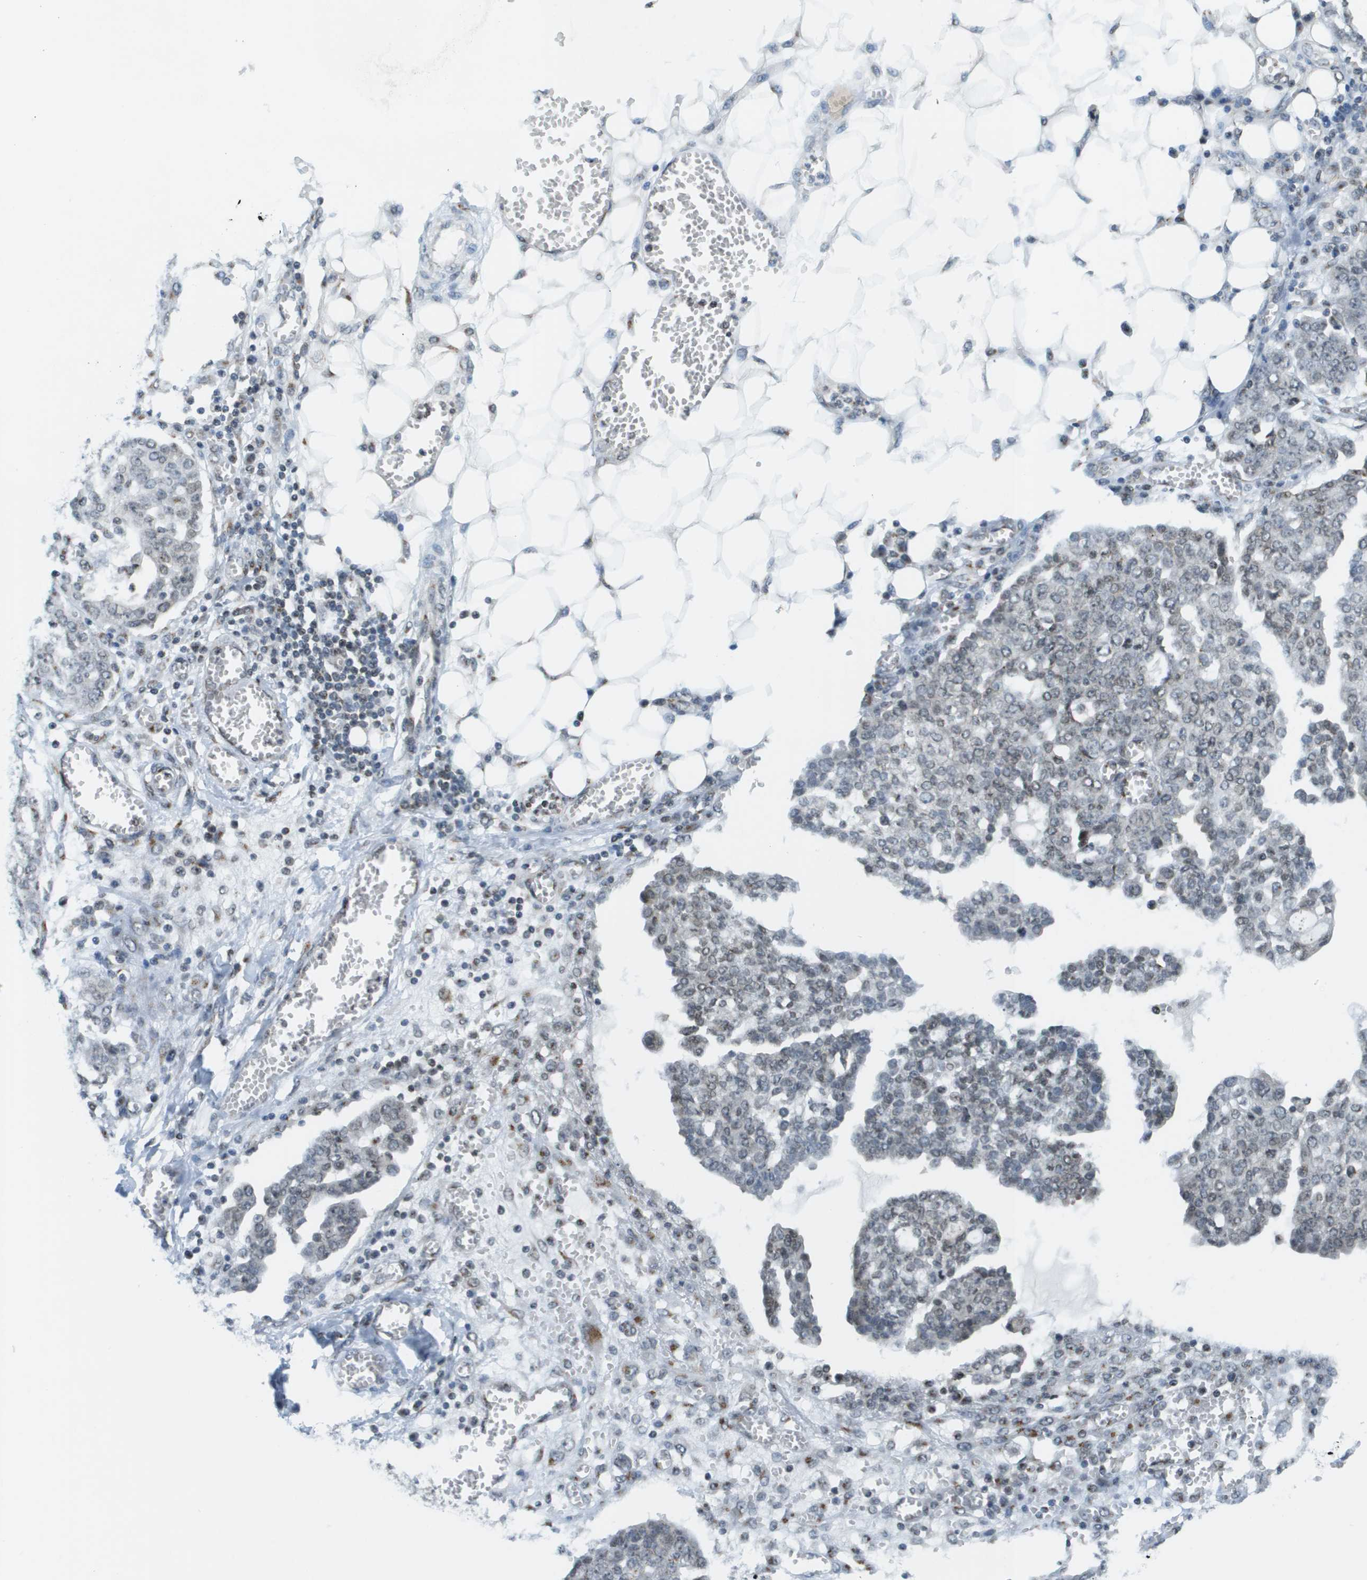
{"staining": {"intensity": "negative", "quantity": "none", "location": "none"}, "tissue": "ovarian cancer", "cell_type": "Tumor cells", "image_type": "cancer", "snomed": [{"axis": "morphology", "description": "Cystadenocarcinoma, serous, NOS"}, {"axis": "topography", "description": "Soft tissue"}, {"axis": "topography", "description": "Ovary"}], "caption": "The immunohistochemistry histopathology image has no significant staining in tumor cells of ovarian serous cystadenocarcinoma tissue. (DAB immunohistochemistry visualized using brightfield microscopy, high magnification).", "gene": "EVC", "patient": {"sex": "female", "age": 57}}